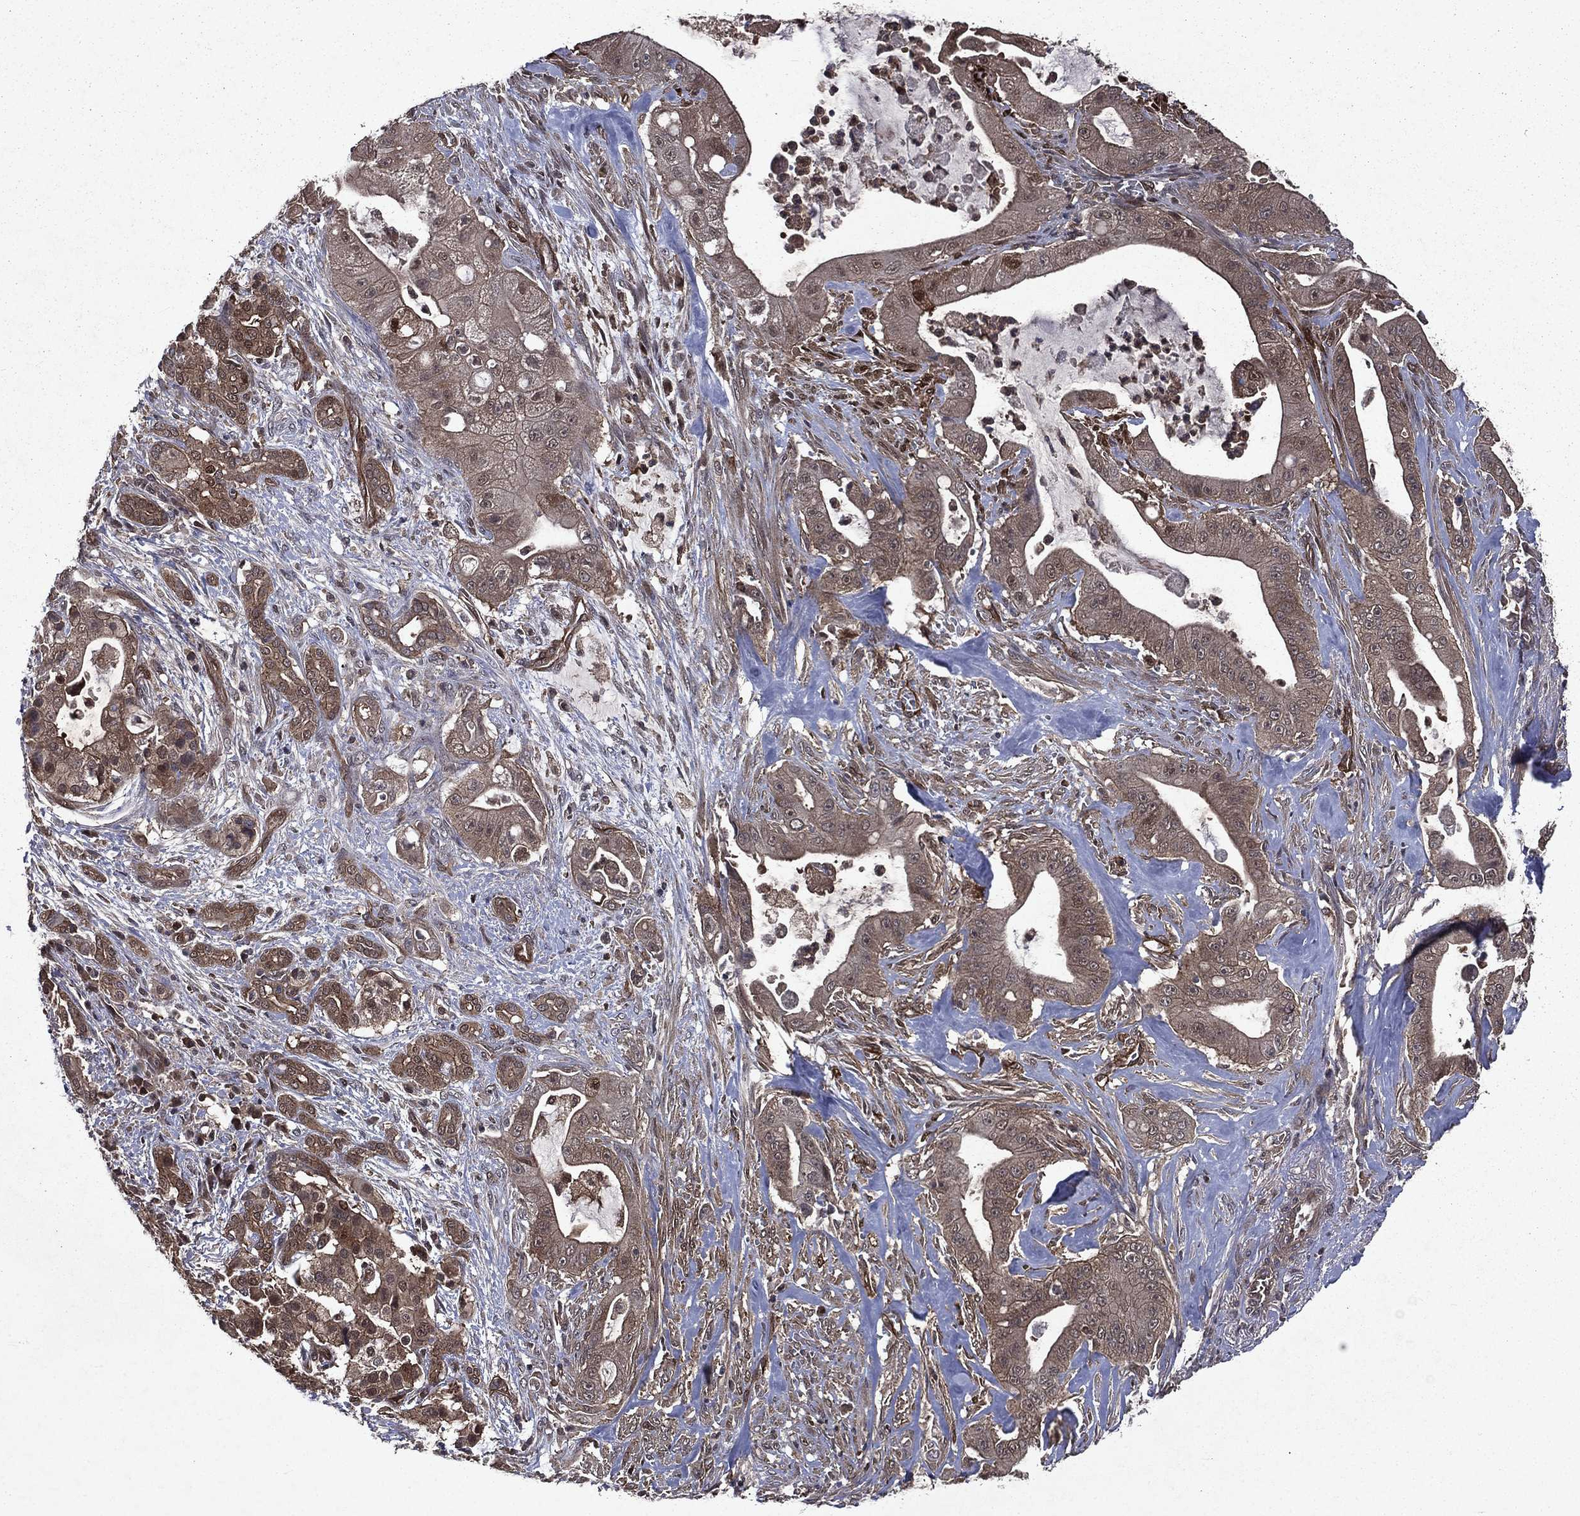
{"staining": {"intensity": "weak", "quantity": "<25%", "location": "cytoplasmic/membranous"}, "tissue": "pancreatic cancer", "cell_type": "Tumor cells", "image_type": "cancer", "snomed": [{"axis": "morphology", "description": "Normal tissue, NOS"}, {"axis": "morphology", "description": "Inflammation, NOS"}, {"axis": "morphology", "description": "Adenocarcinoma, NOS"}, {"axis": "topography", "description": "Pancreas"}], "caption": "This is an IHC histopathology image of human pancreatic adenocarcinoma. There is no expression in tumor cells.", "gene": "FGD1", "patient": {"sex": "male", "age": 57}}